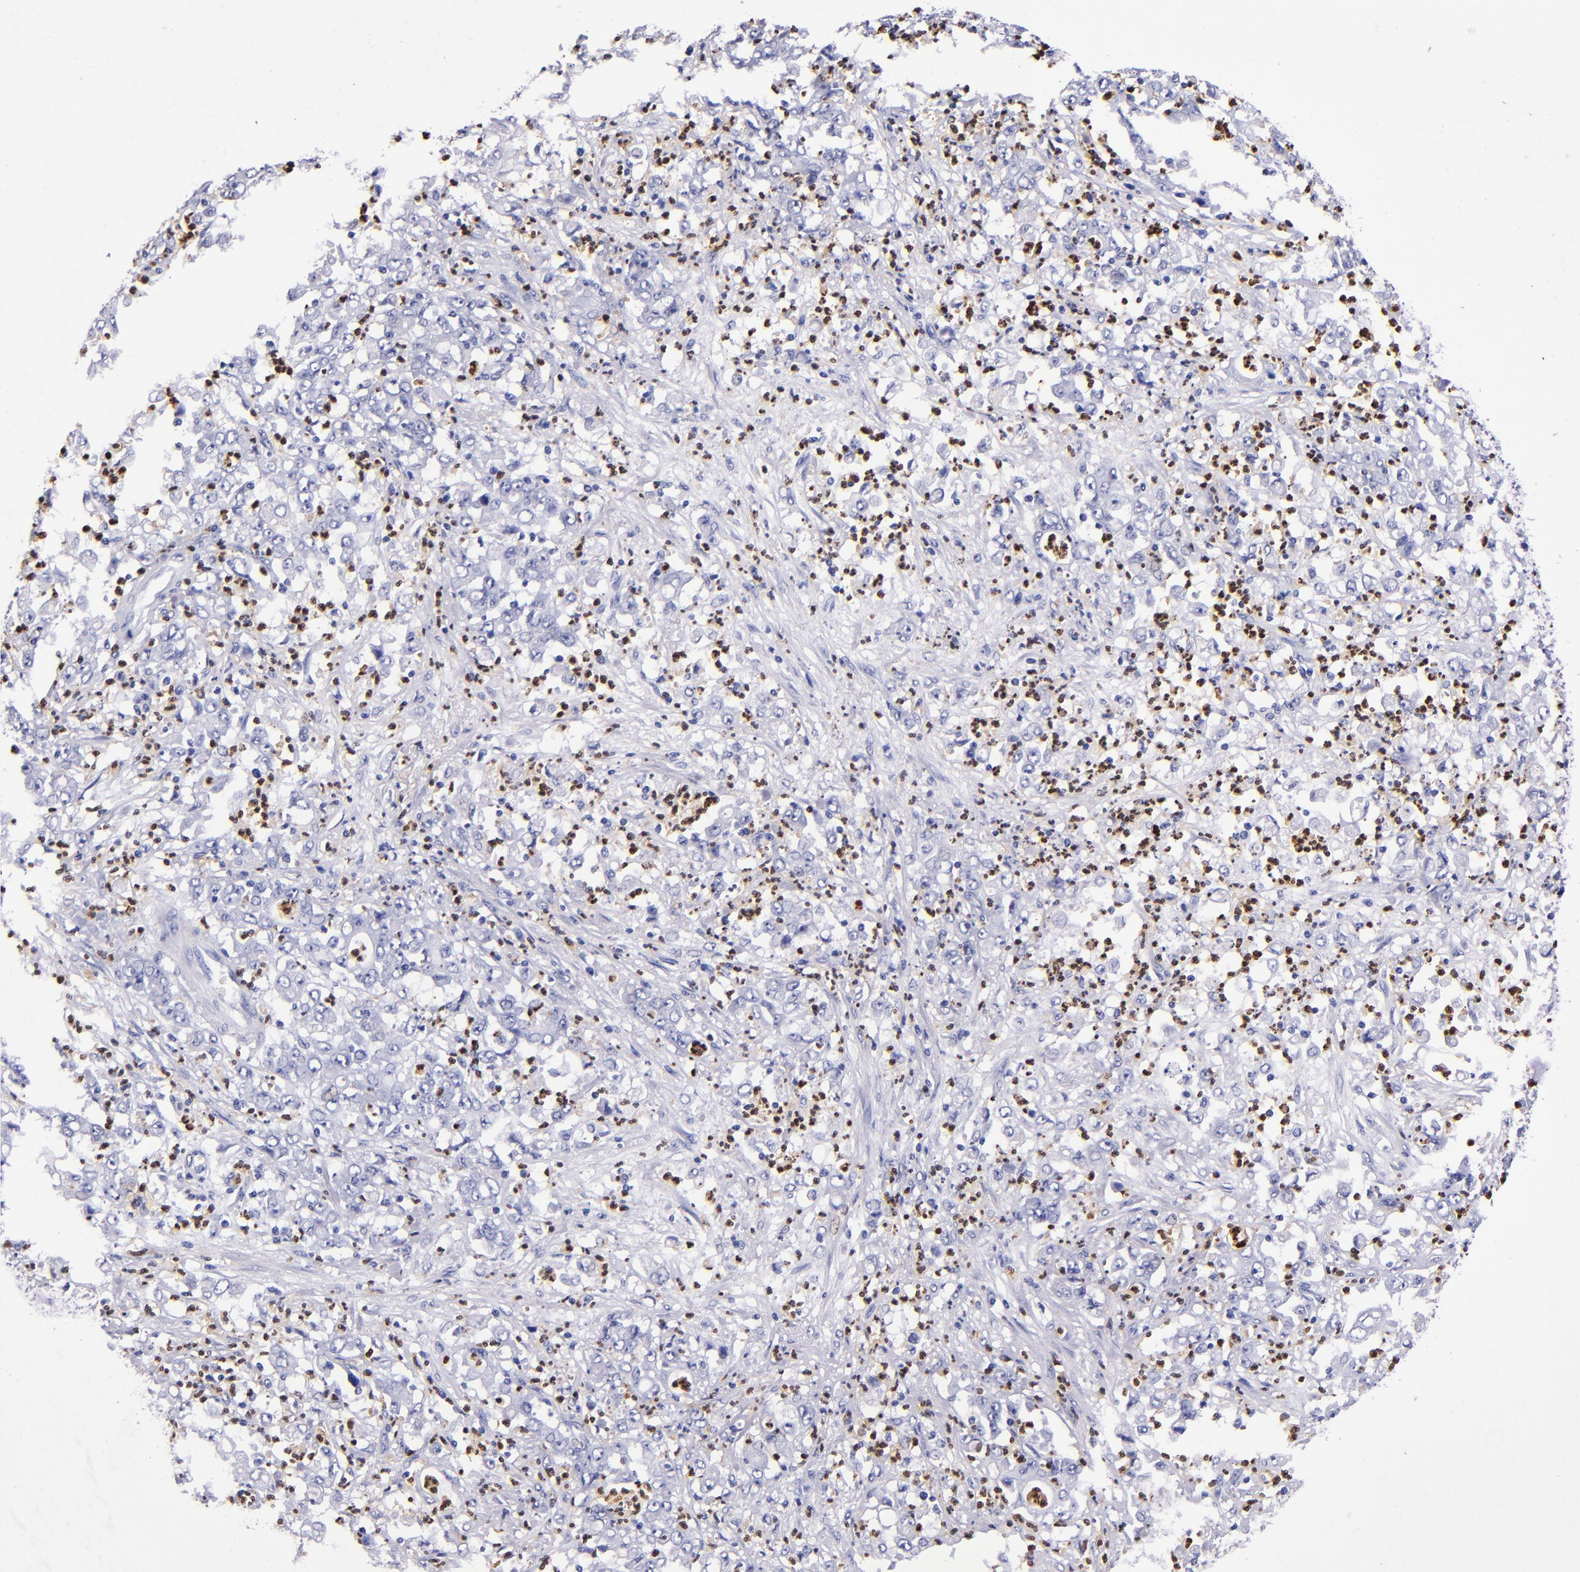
{"staining": {"intensity": "negative", "quantity": "none", "location": "none"}, "tissue": "stomach cancer", "cell_type": "Tumor cells", "image_type": "cancer", "snomed": [{"axis": "morphology", "description": "Adenocarcinoma, NOS"}, {"axis": "topography", "description": "Stomach, lower"}], "caption": "Immunohistochemistry (IHC) of stomach cancer (adenocarcinoma) demonstrates no positivity in tumor cells.", "gene": "S100A8", "patient": {"sex": "female", "age": 71}}